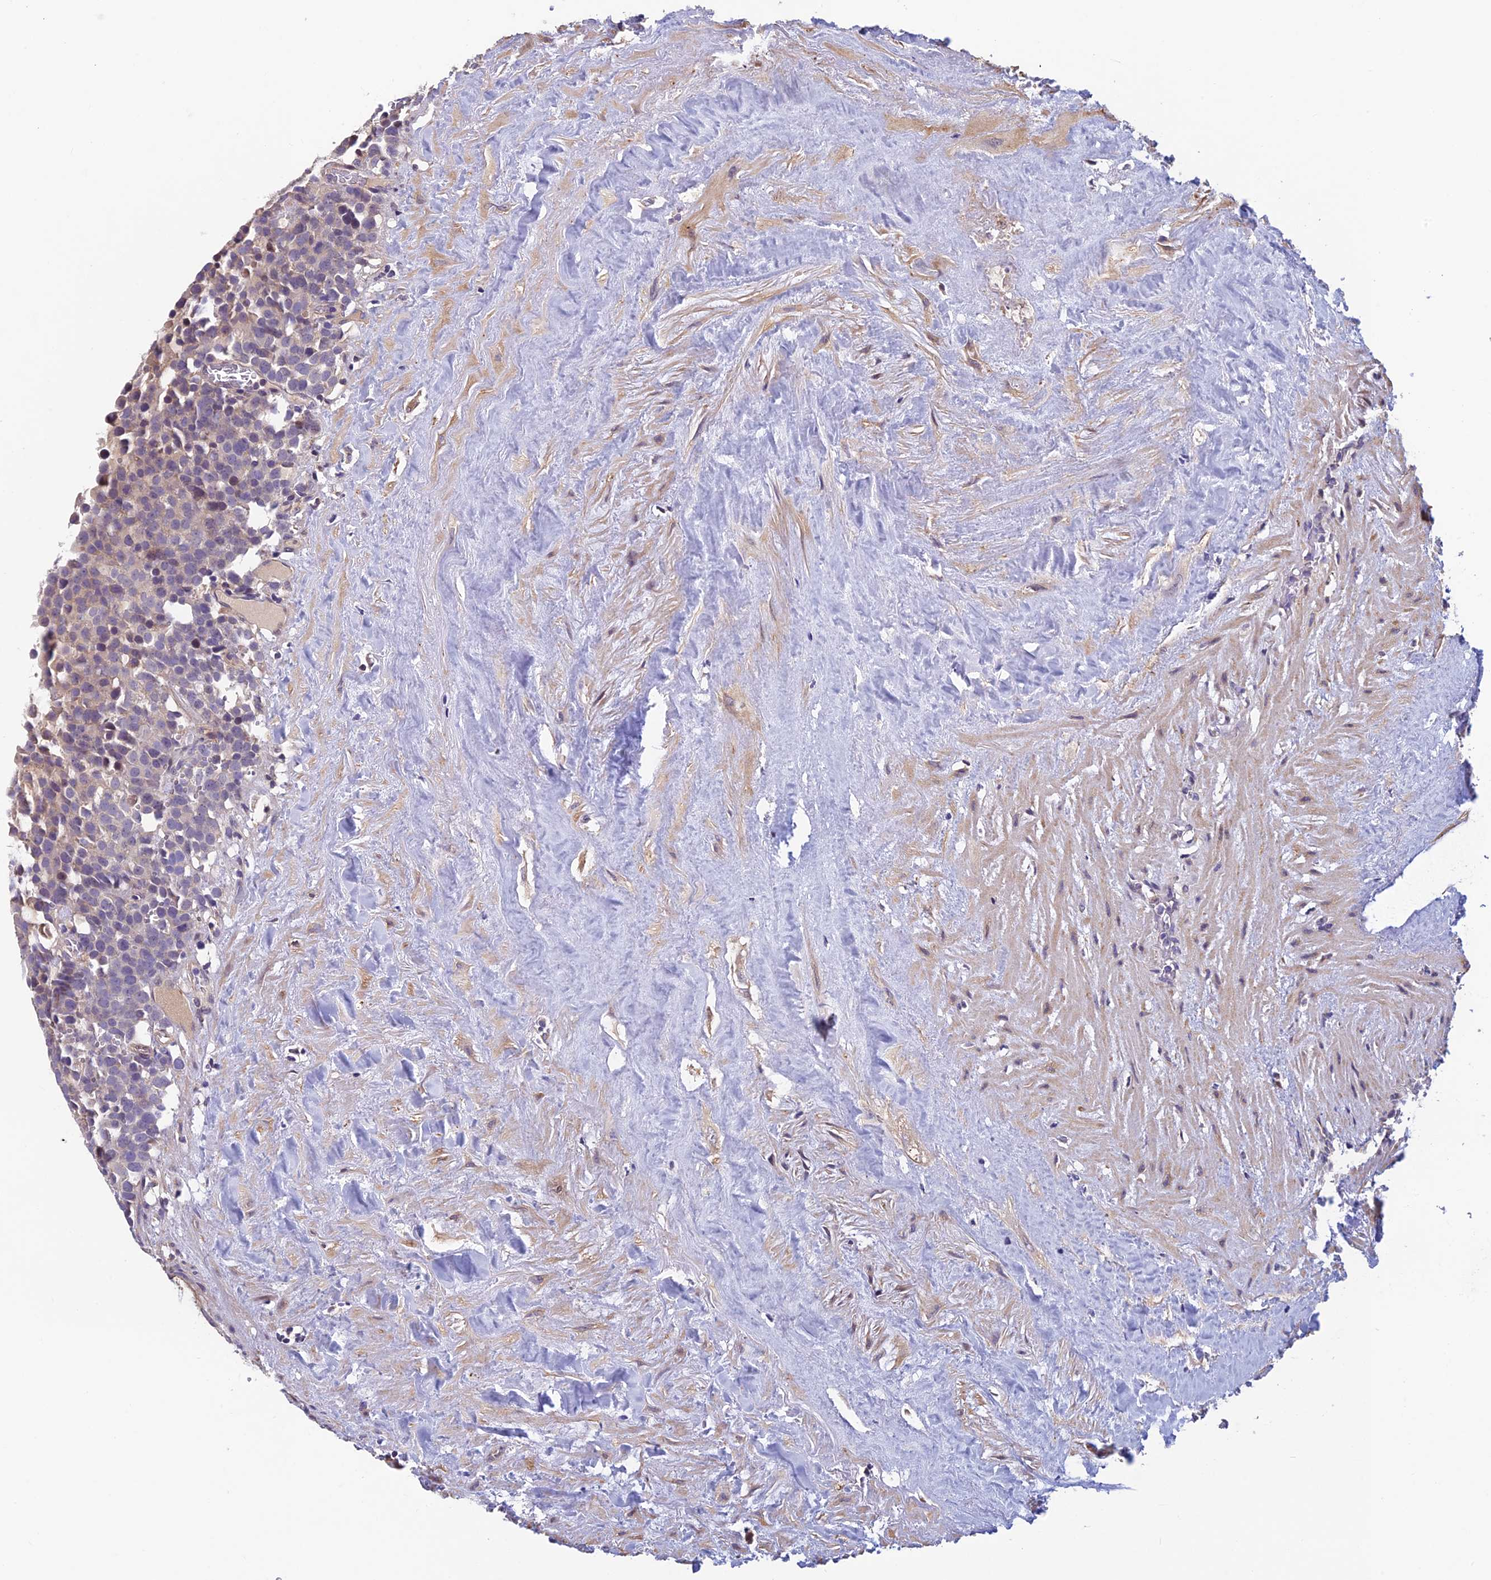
{"staining": {"intensity": "weak", "quantity": "<25%", "location": "cytoplasmic/membranous"}, "tissue": "testis cancer", "cell_type": "Tumor cells", "image_type": "cancer", "snomed": [{"axis": "morphology", "description": "Seminoma, NOS"}, {"axis": "topography", "description": "Testis"}], "caption": "IHC micrograph of human seminoma (testis) stained for a protein (brown), which demonstrates no positivity in tumor cells.", "gene": "HECA", "patient": {"sex": "male", "age": 71}}